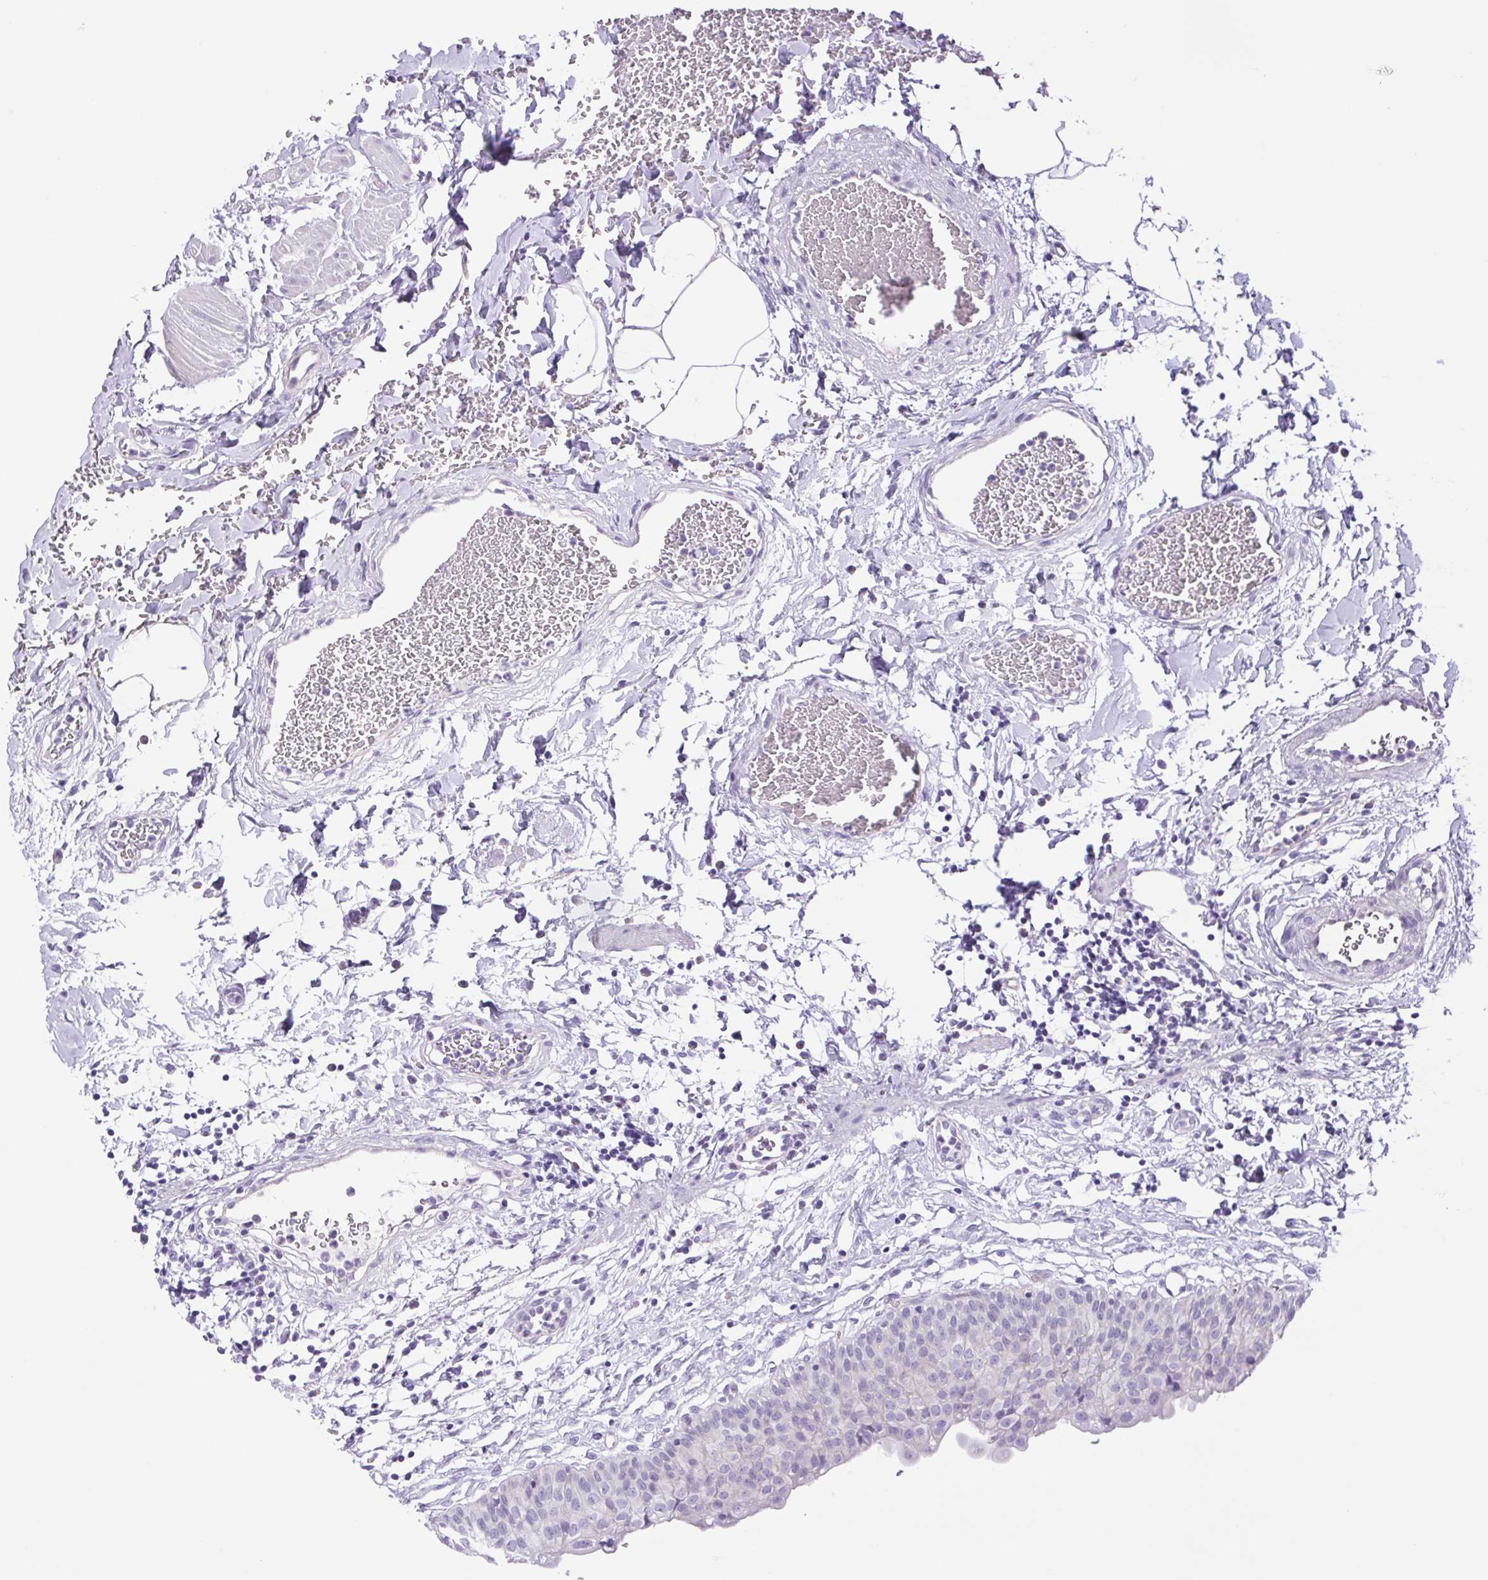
{"staining": {"intensity": "negative", "quantity": "none", "location": "none"}, "tissue": "urinary bladder", "cell_type": "Urothelial cells", "image_type": "normal", "snomed": [{"axis": "morphology", "description": "Normal tissue, NOS"}, {"axis": "topography", "description": "Urinary bladder"}], "caption": "DAB immunohistochemical staining of unremarkable urinary bladder shows no significant expression in urothelial cells.", "gene": "CDSN", "patient": {"sex": "male", "age": 55}}